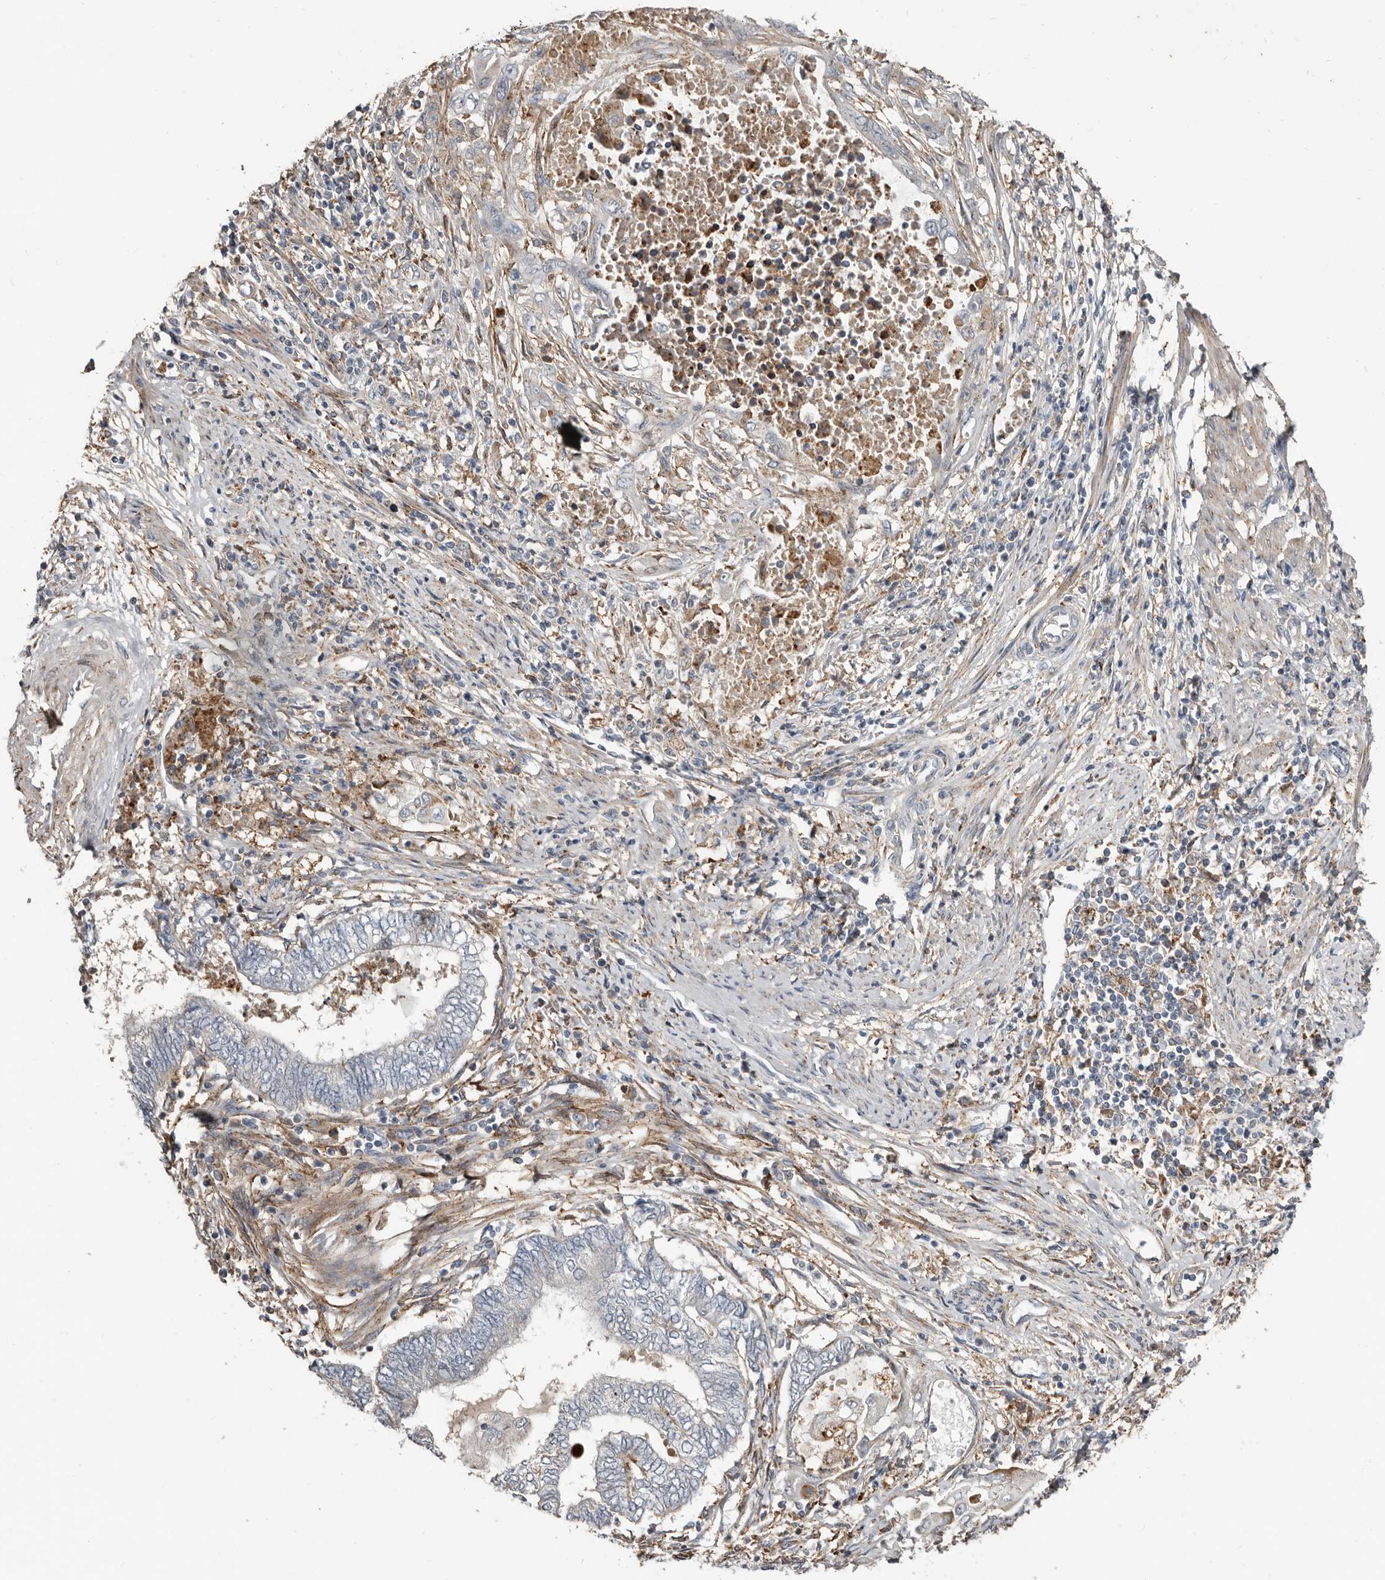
{"staining": {"intensity": "negative", "quantity": "none", "location": "none"}, "tissue": "endometrial cancer", "cell_type": "Tumor cells", "image_type": "cancer", "snomed": [{"axis": "morphology", "description": "Adenocarcinoma, NOS"}, {"axis": "topography", "description": "Uterus"}, {"axis": "topography", "description": "Endometrium"}], "caption": "There is no significant positivity in tumor cells of adenocarcinoma (endometrial).", "gene": "KIF26B", "patient": {"sex": "female", "age": 70}}